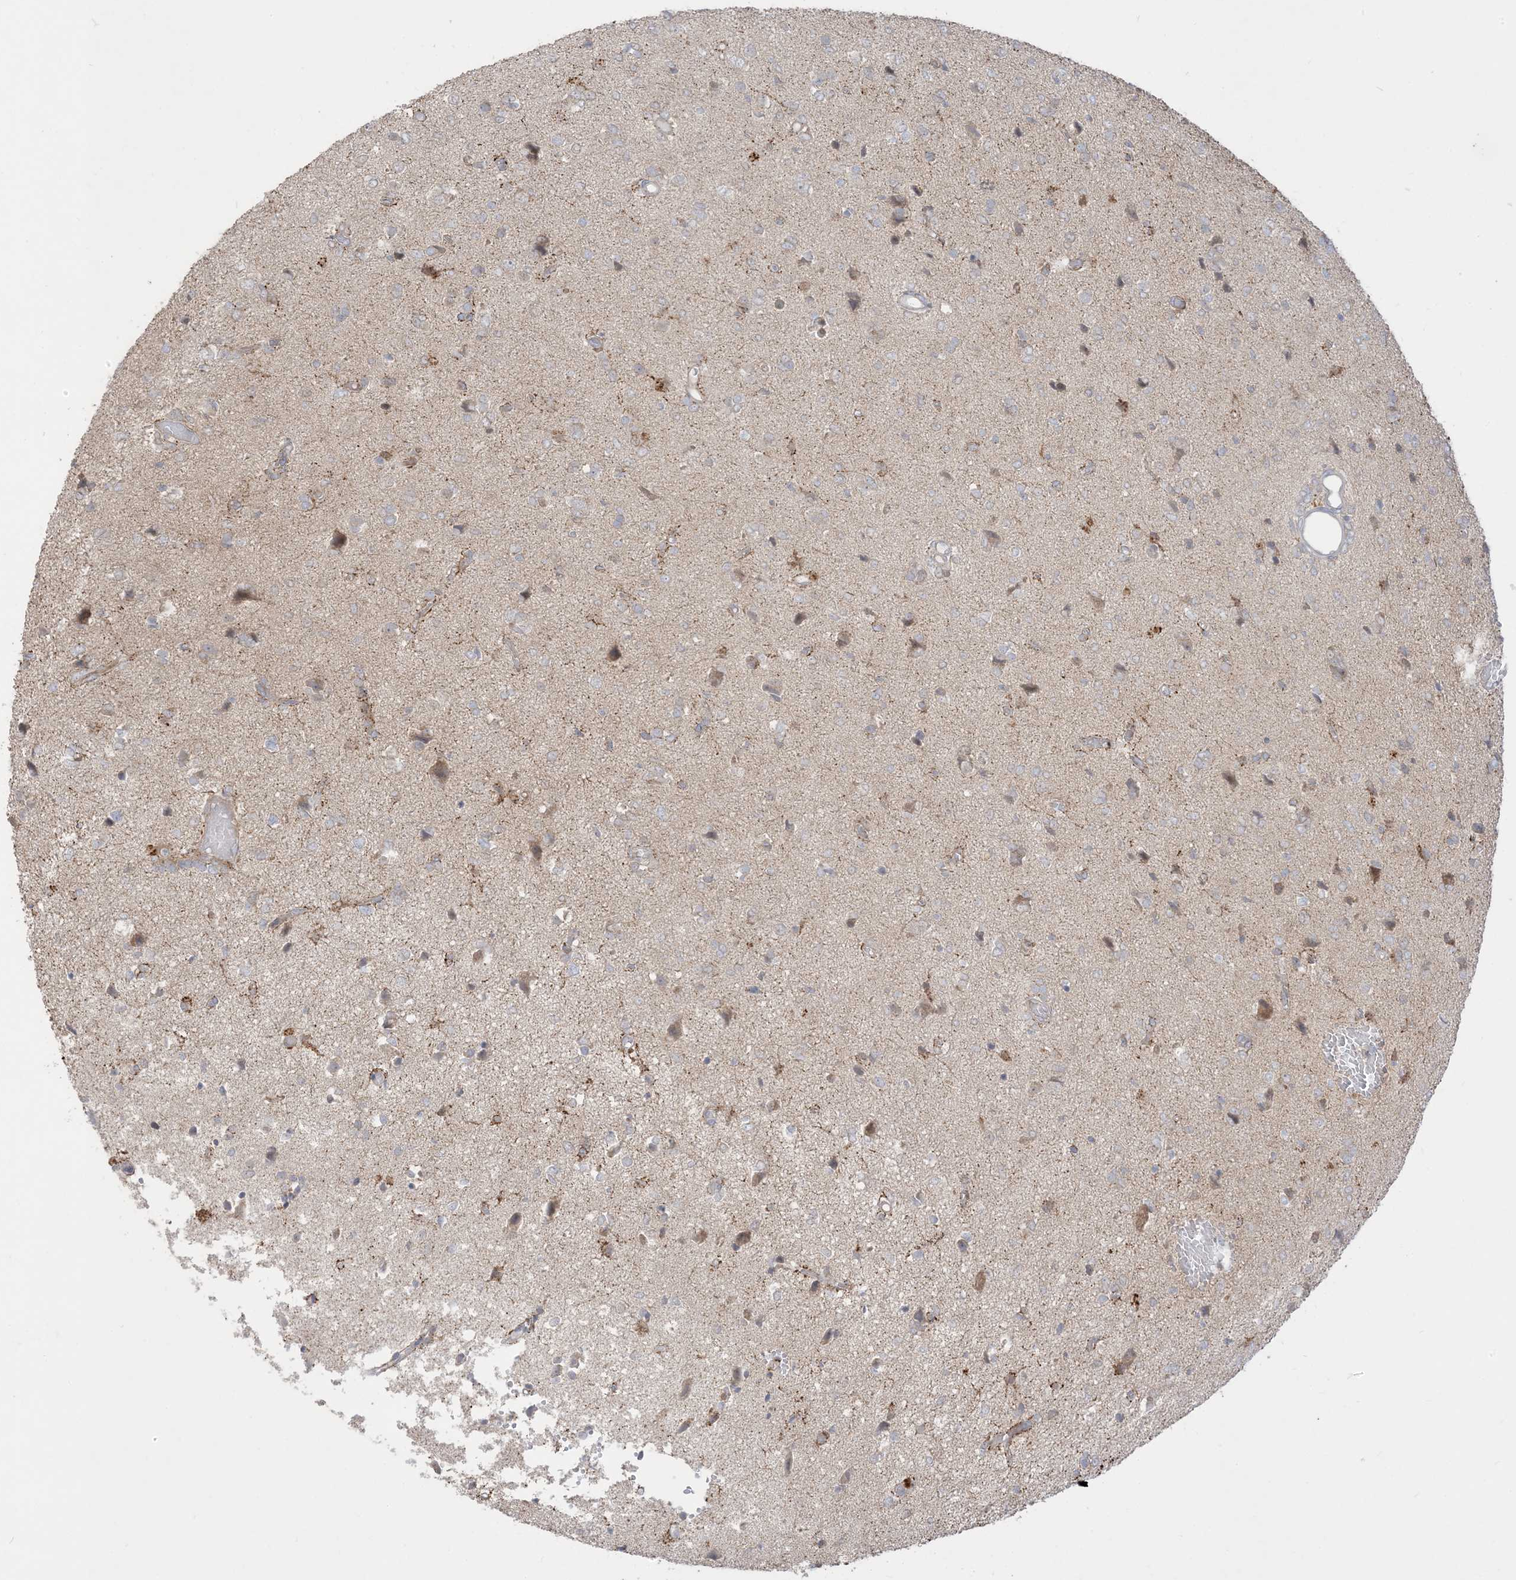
{"staining": {"intensity": "moderate", "quantity": "25%-75%", "location": "cytoplasmic/membranous"}, "tissue": "glioma", "cell_type": "Tumor cells", "image_type": "cancer", "snomed": [{"axis": "morphology", "description": "Glioma, malignant, High grade"}, {"axis": "topography", "description": "Brain"}], "caption": "IHC histopathology image of human glioma stained for a protein (brown), which demonstrates medium levels of moderate cytoplasmic/membranous positivity in about 25%-75% of tumor cells.", "gene": "BHLHE40", "patient": {"sex": "female", "age": 59}}